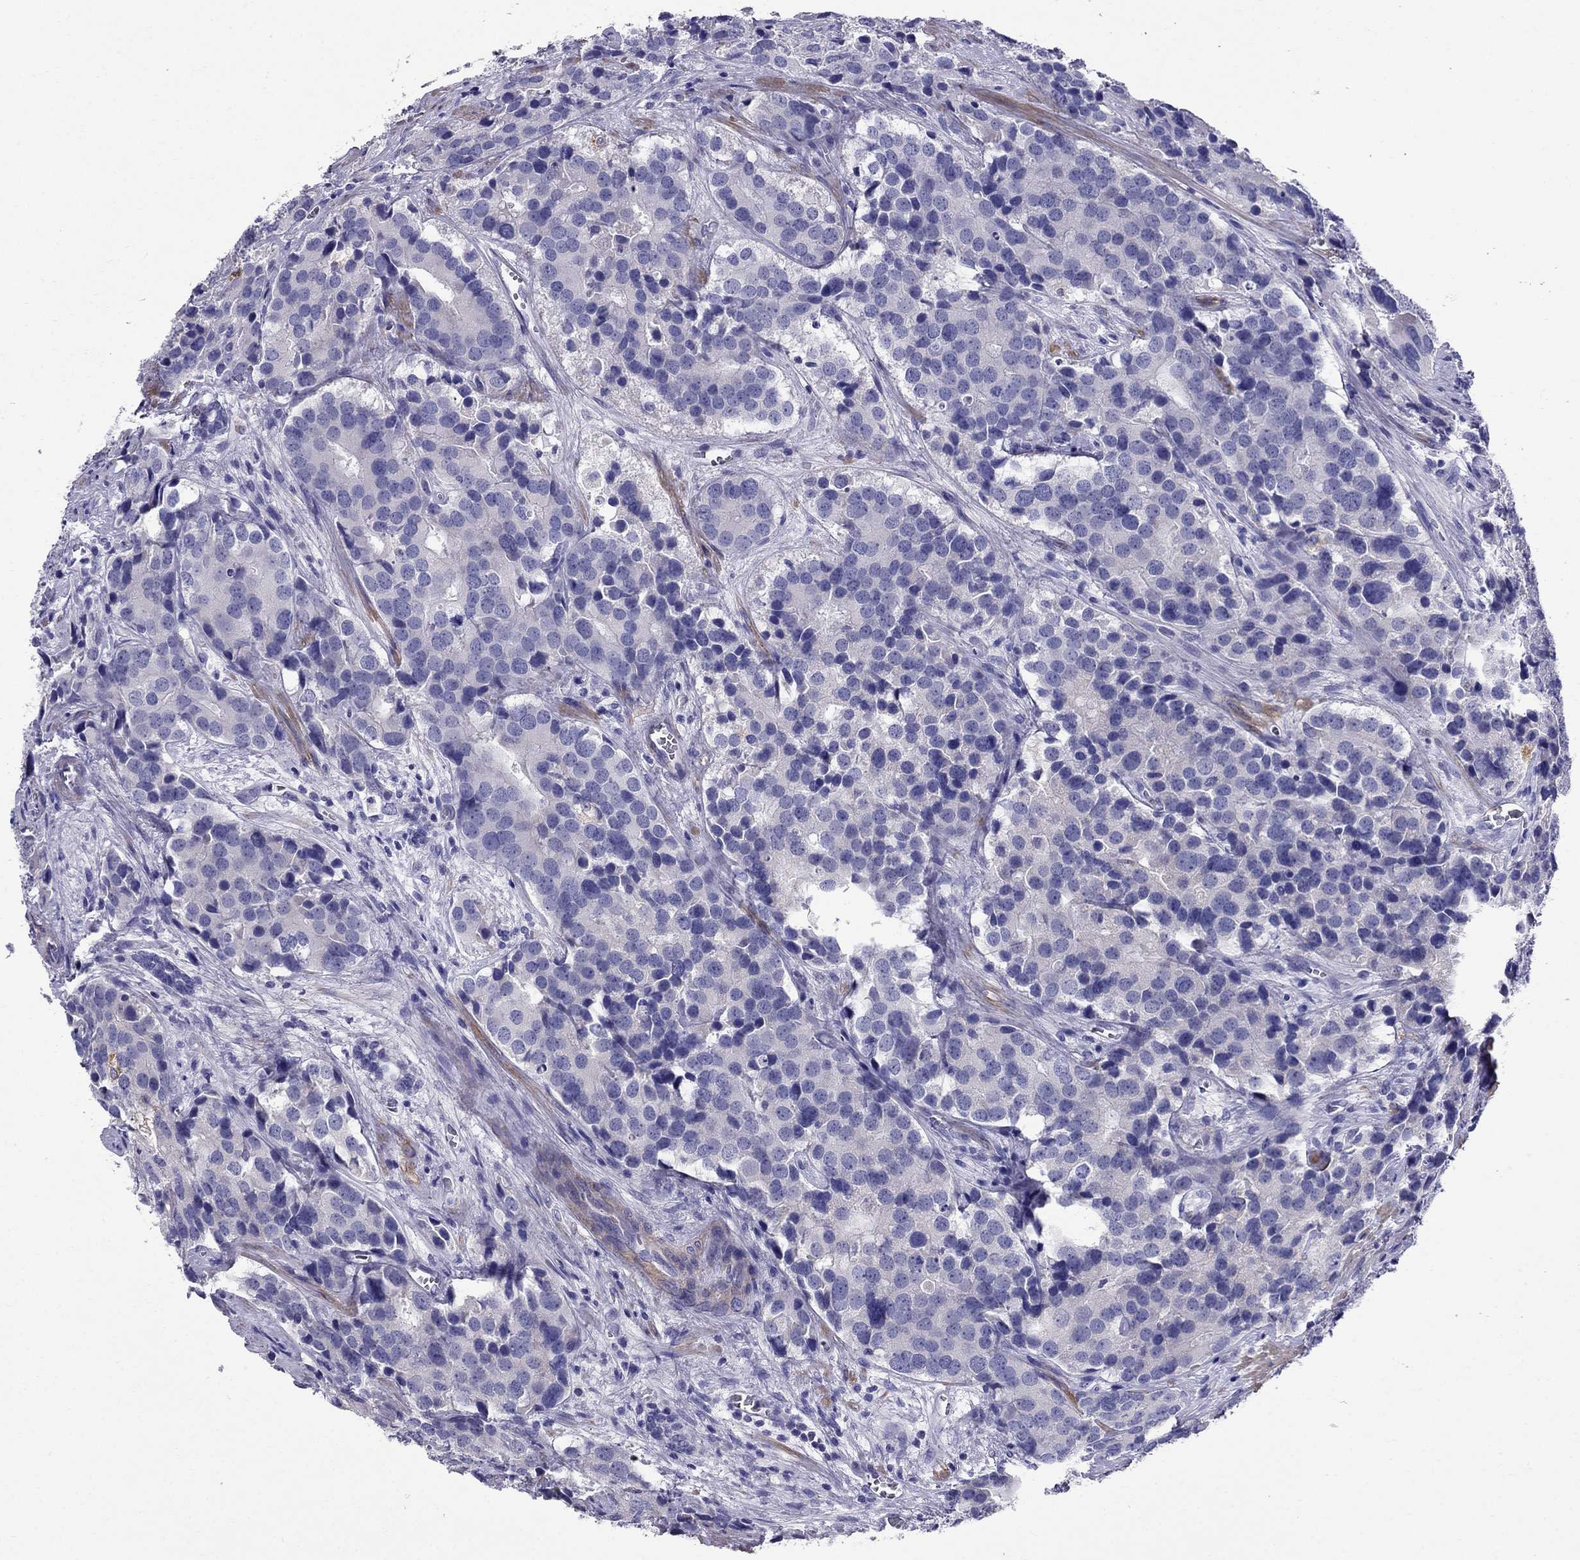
{"staining": {"intensity": "negative", "quantity": "none", "location": "none"}, "tissue": "prostate cancer", "cell_type": "Tumor cells", "image_type": "cancer", "snomed": [{"axis": "morphology", "description": "Adenocarcinoma, NOS"}, {"axis": "topography", "description": "Prostate and seminal vesicle, NOS"}], "caption": "The photomicrograph reveals no significant positivity in tumor cells of adenocarcinoma (prostate). Brightfield microscopy of immunohistochemistry stained with DAB (brown) and hematoxylin (blue), captured at high magnification.", "gene": "GPR50", "patient": {"sex": "male", "age": 63}}